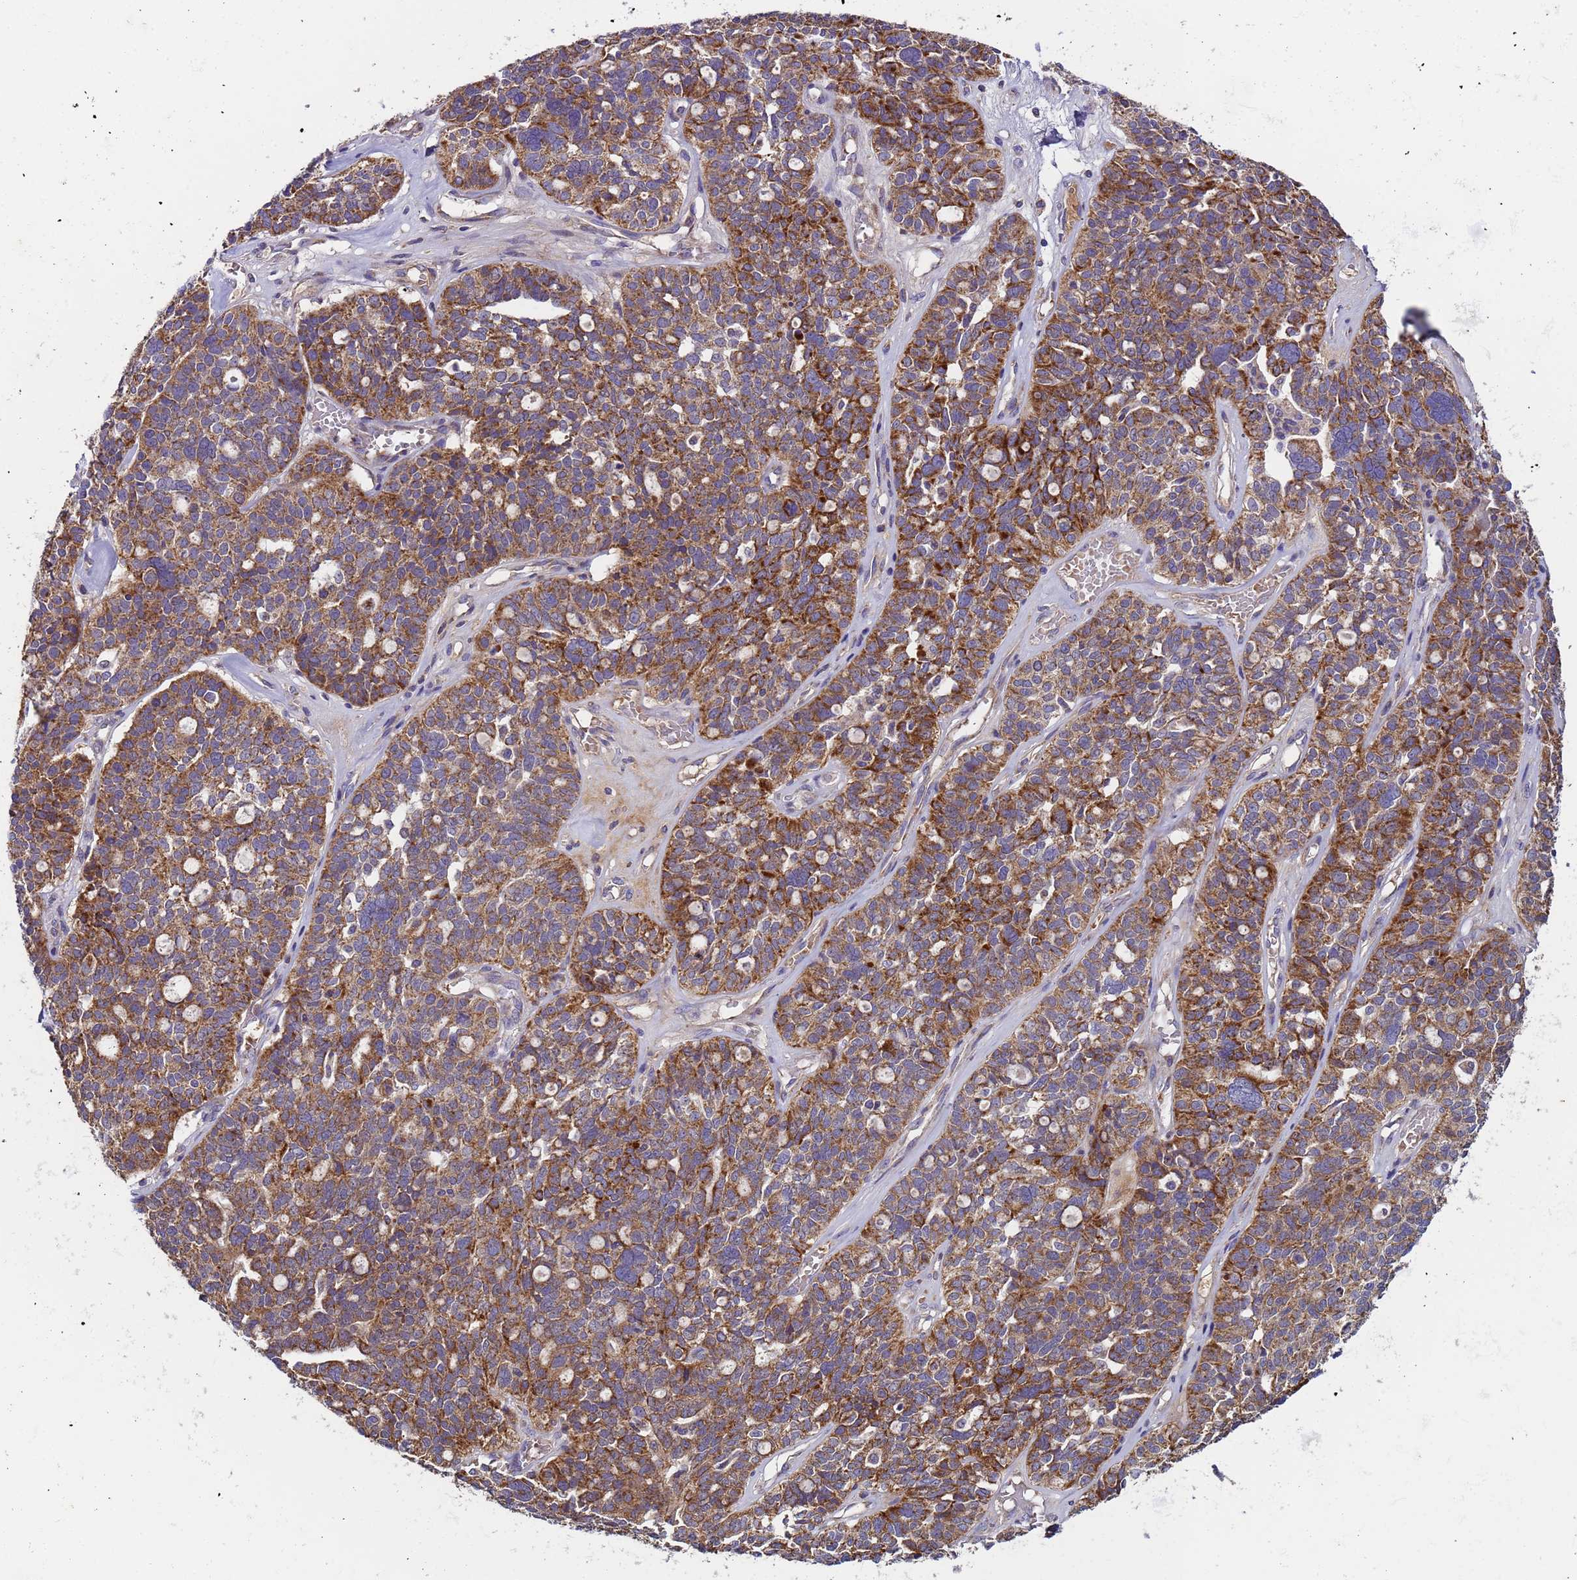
{"staining": {"intensity": "strong", "quantity": ">75%", "location": "cytoplasmic/membranous"}, "tissue": "ovarian cancer", "cell_type": "Tumor cells", "image_type": "cancer", "snomed": [{"axis": "morphology", "description": "Cystadenocarcinoma, serous, NOS"}, {"axis": "topography", "description": "Ovary"}], "caption": "Human ovarian cancer stained with a protein marker demonstrates strong staining in tumor cells.", "gene": "TMEM126A", "patient": {"sex": "female", "age": 59}}